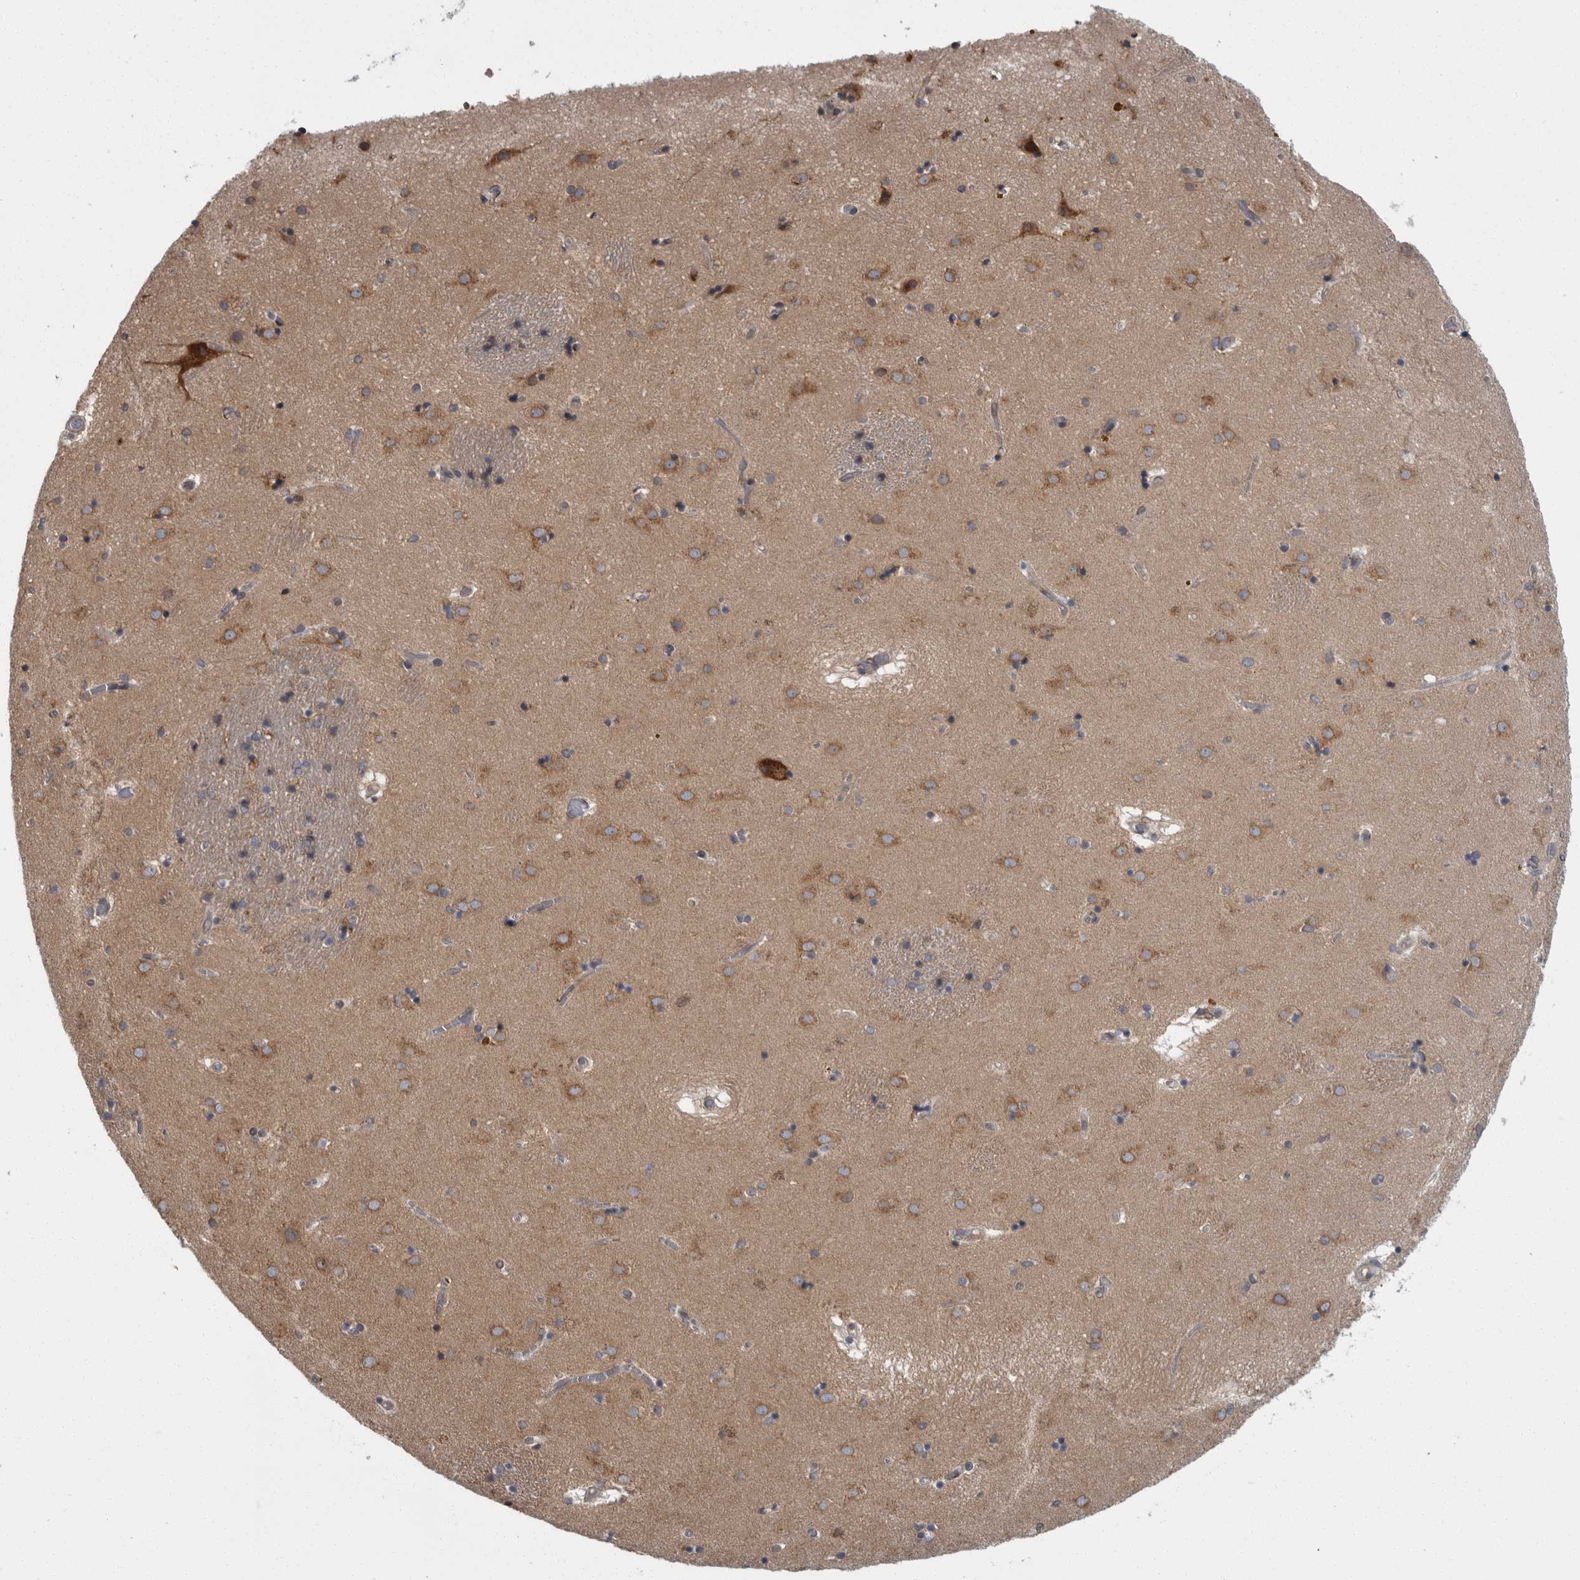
{"staining": {"intensity": "weak", "quantity": "25%-75%", "location": "cytoplasmic/membranous"}, "tissue": "caudate", "cell_type": "Glial cells", "image_type": "normal", "snomed": [{"axis": "morphology", "description": "Normal tissue, NOS"}, {"axis": "topography", "description": "Lateral ventricle wall"}], "caption": "The image reveals staining of normal caudate, revealing weak cytoplasmic/membranous protein expression (brown color) within glial cells. (IHC, brightfield microscopy, high magnification).", "gene": "LMAN2L", "patient": {"sex": "male", "age": 70}}